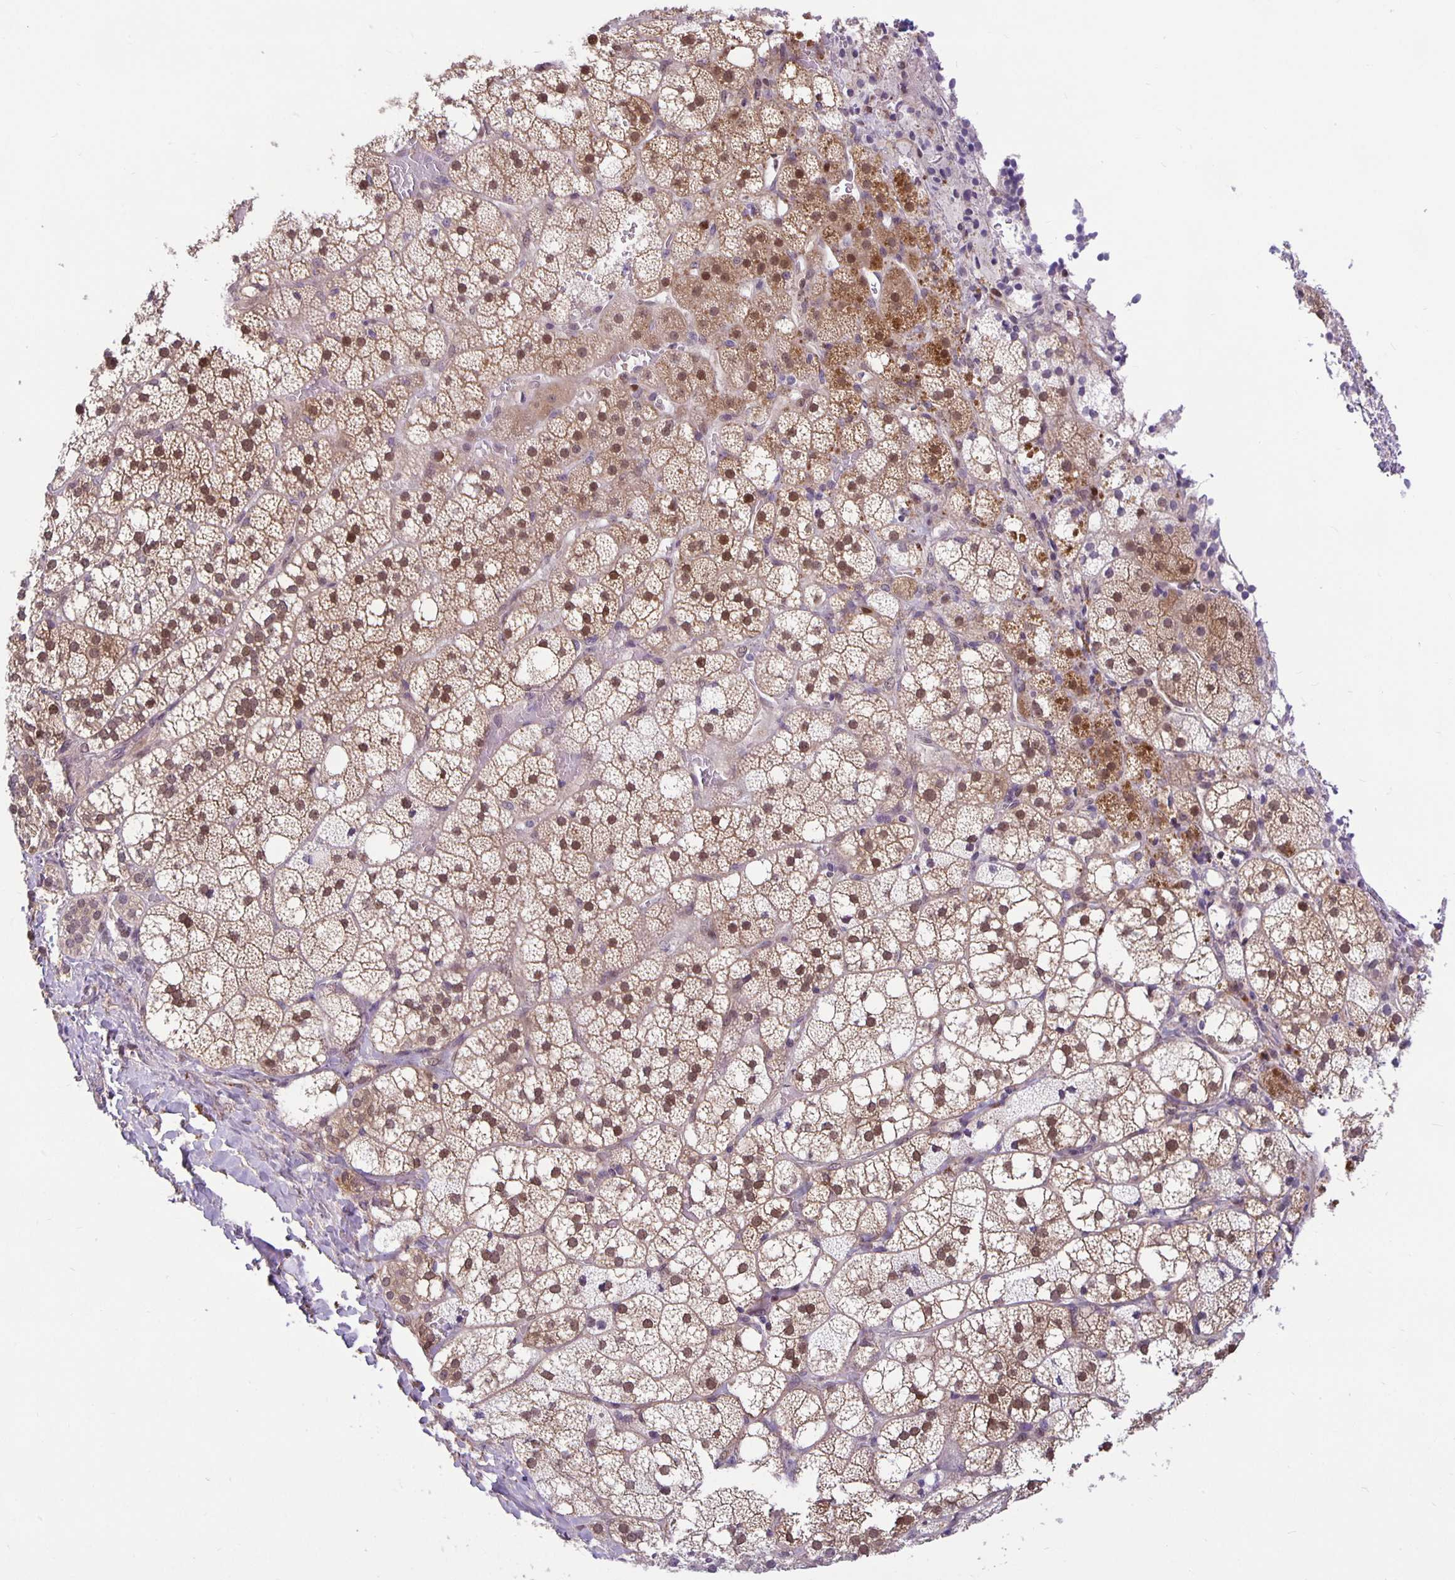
{"staining": {"intensity": "moderate", "quantity": "25%-75%", "location": "cytoplasmic/membranous,nuclear"}, "tissue": "adrenal gland", "cell_type": "Glandular cells", "image_type": "normal", "snomed": [{"axis": "morphology", "description": "Normal tissue, NOS"}, {"axis": "topography", "description": "Adrenal gland"}], "caption": "Human adrenal gland stained for a protein (brown) reveals moderate cytoplasmic/membranous,nuclear positive staining in approximately 25%-75% of glandular cells.", "gene": "TAX1BP3", "patient": {"sex": "male", "age": 53}}